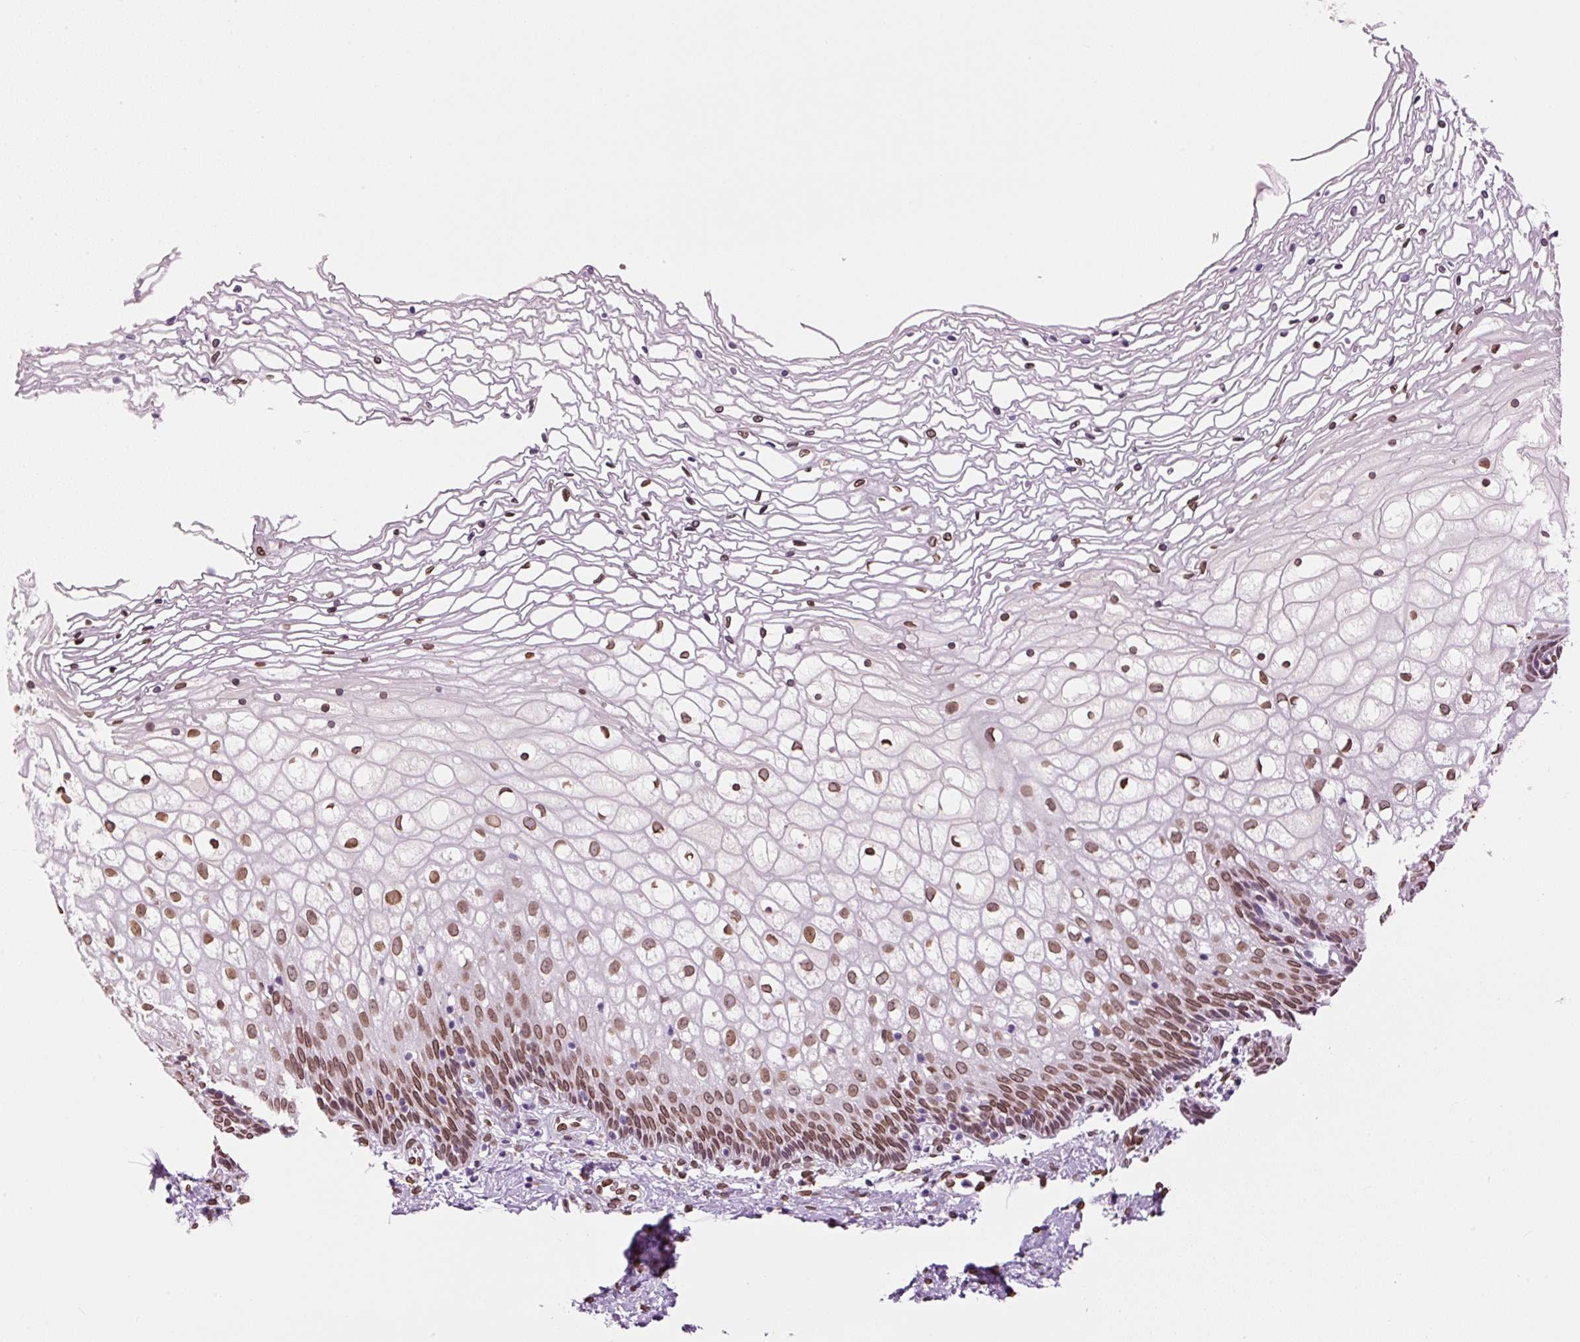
{"staining": {"intensity": "moderate", "quantity": ">75%", "location": "cytoplasmic/membranous,nuclear"}, "tissue": "cervix", "cell_type": "Glandular cells", "image_type": "normal", "snomed": [{"axis": "morphology", "description": "Normal tissue, NOS"}, {"axis": "topography", "description": "Cervix"}], "caption": "This histopathology image exhibits immunohistochemistry staining of unremarkable human cervix, with medium moderate cytoplasmic/membranous,nuclear expression in approximately >75% of glandular cells.", "gene": "ZNF224", "patient": {"sex": "female", "age": 36}}